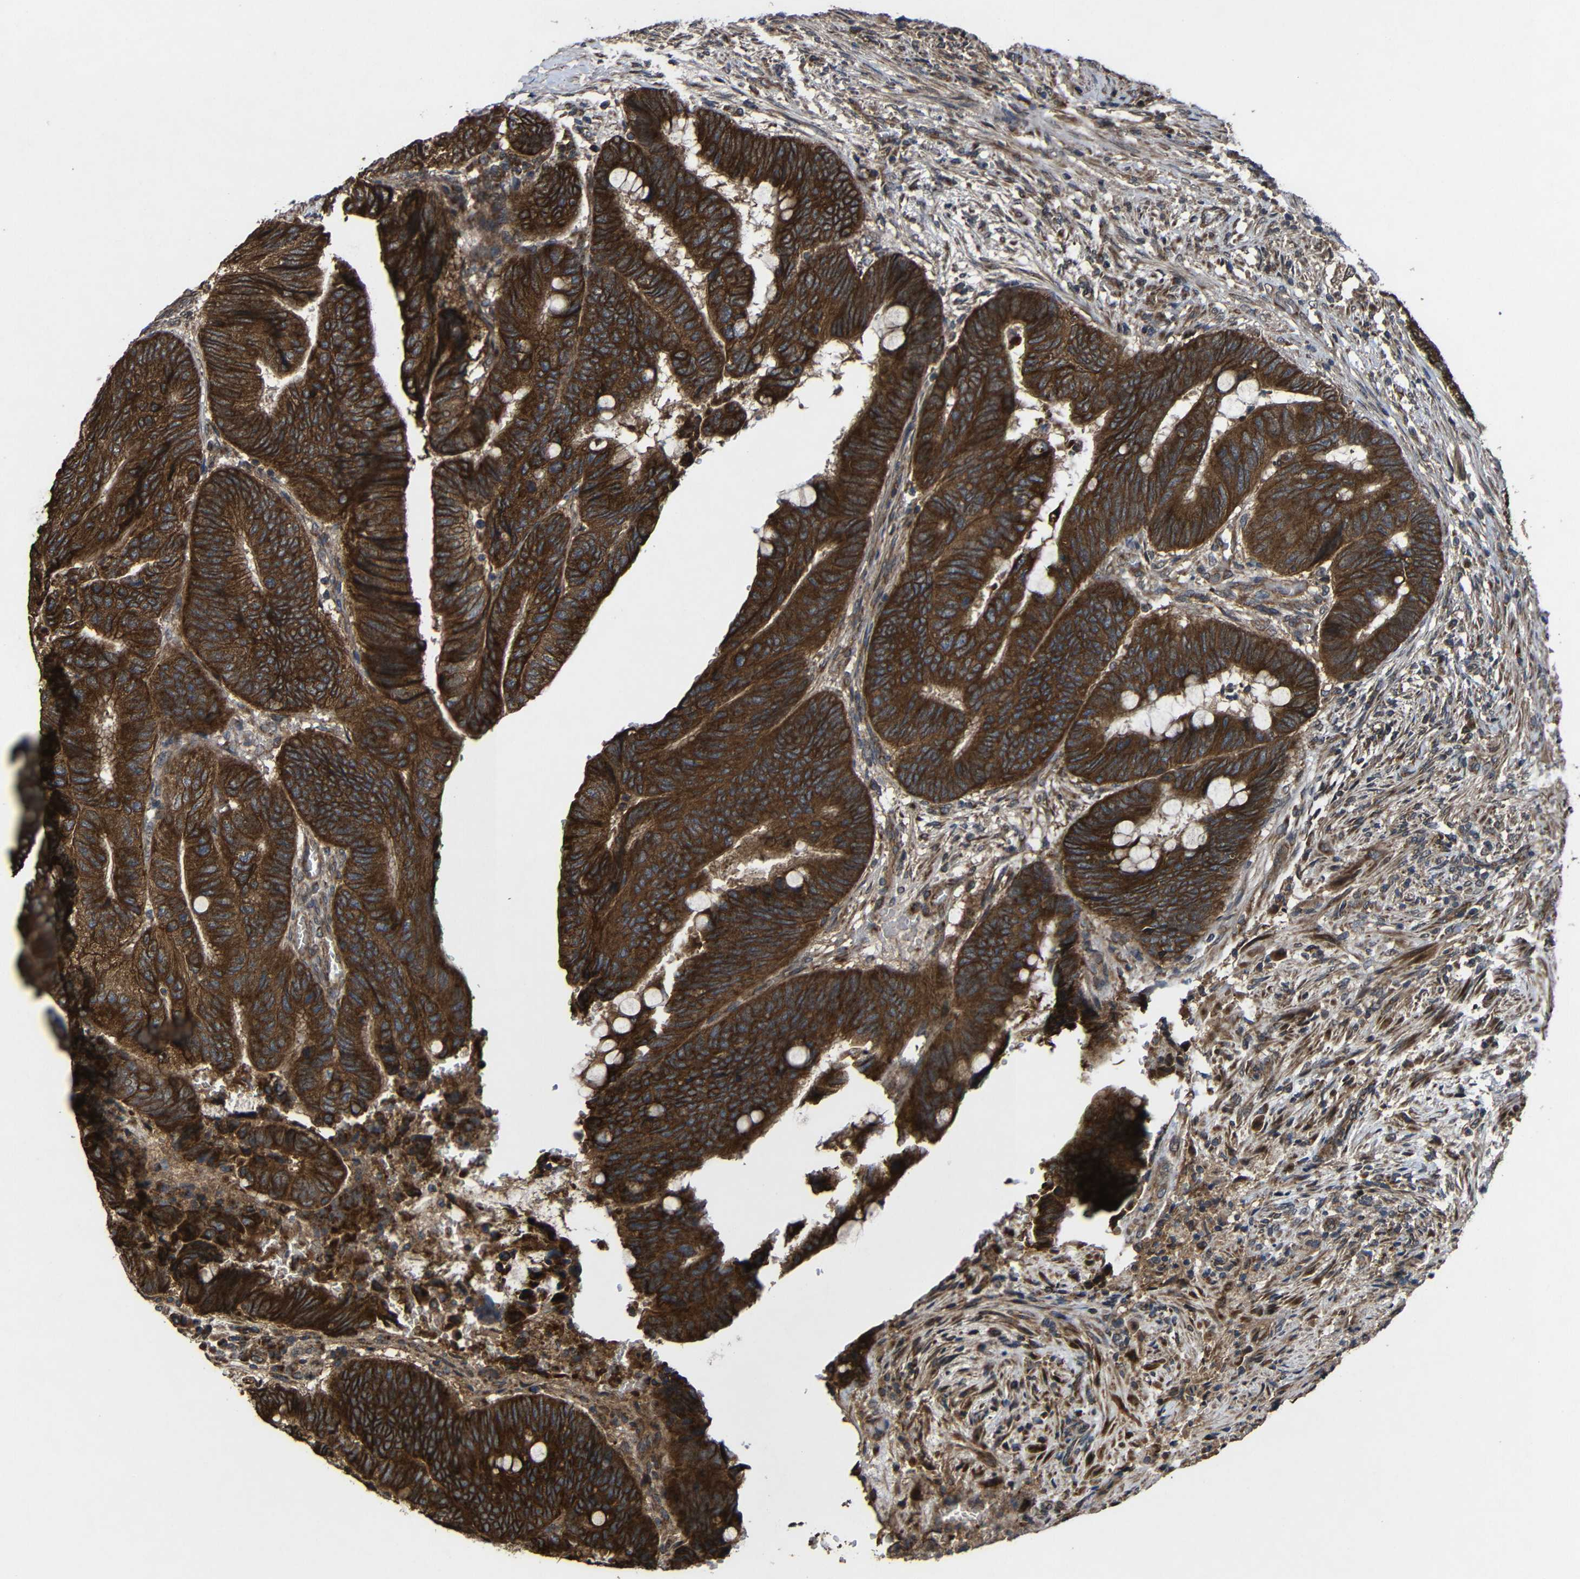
{"staining": {"intensity": "strong", "quantity": ">75%", "location": "cytoplasmic/membranous"}, "tissue": "colorectal cancer", "cell_type": "Tumor cells", "image_type": "cancer", "snomed": [{"axis": "morphology", "description": "Normal tissue, NOS"}, {"axis": "morphology", "description": "Adenocarcinoma, NOS"}, {"axis": "topography", "description": "Rectum"}, {"axis": "topography", "description": "Peripheral nerve tissue"}], "caption": "Protein expression analysis of human colorectal cancer reveals strong cytoplasmic/membranous staining in about >75% of tumor cells. Nuclei are stained in blue.", "gene": "C1GALT1", "patient": {"sex": "male", "age": 92}}